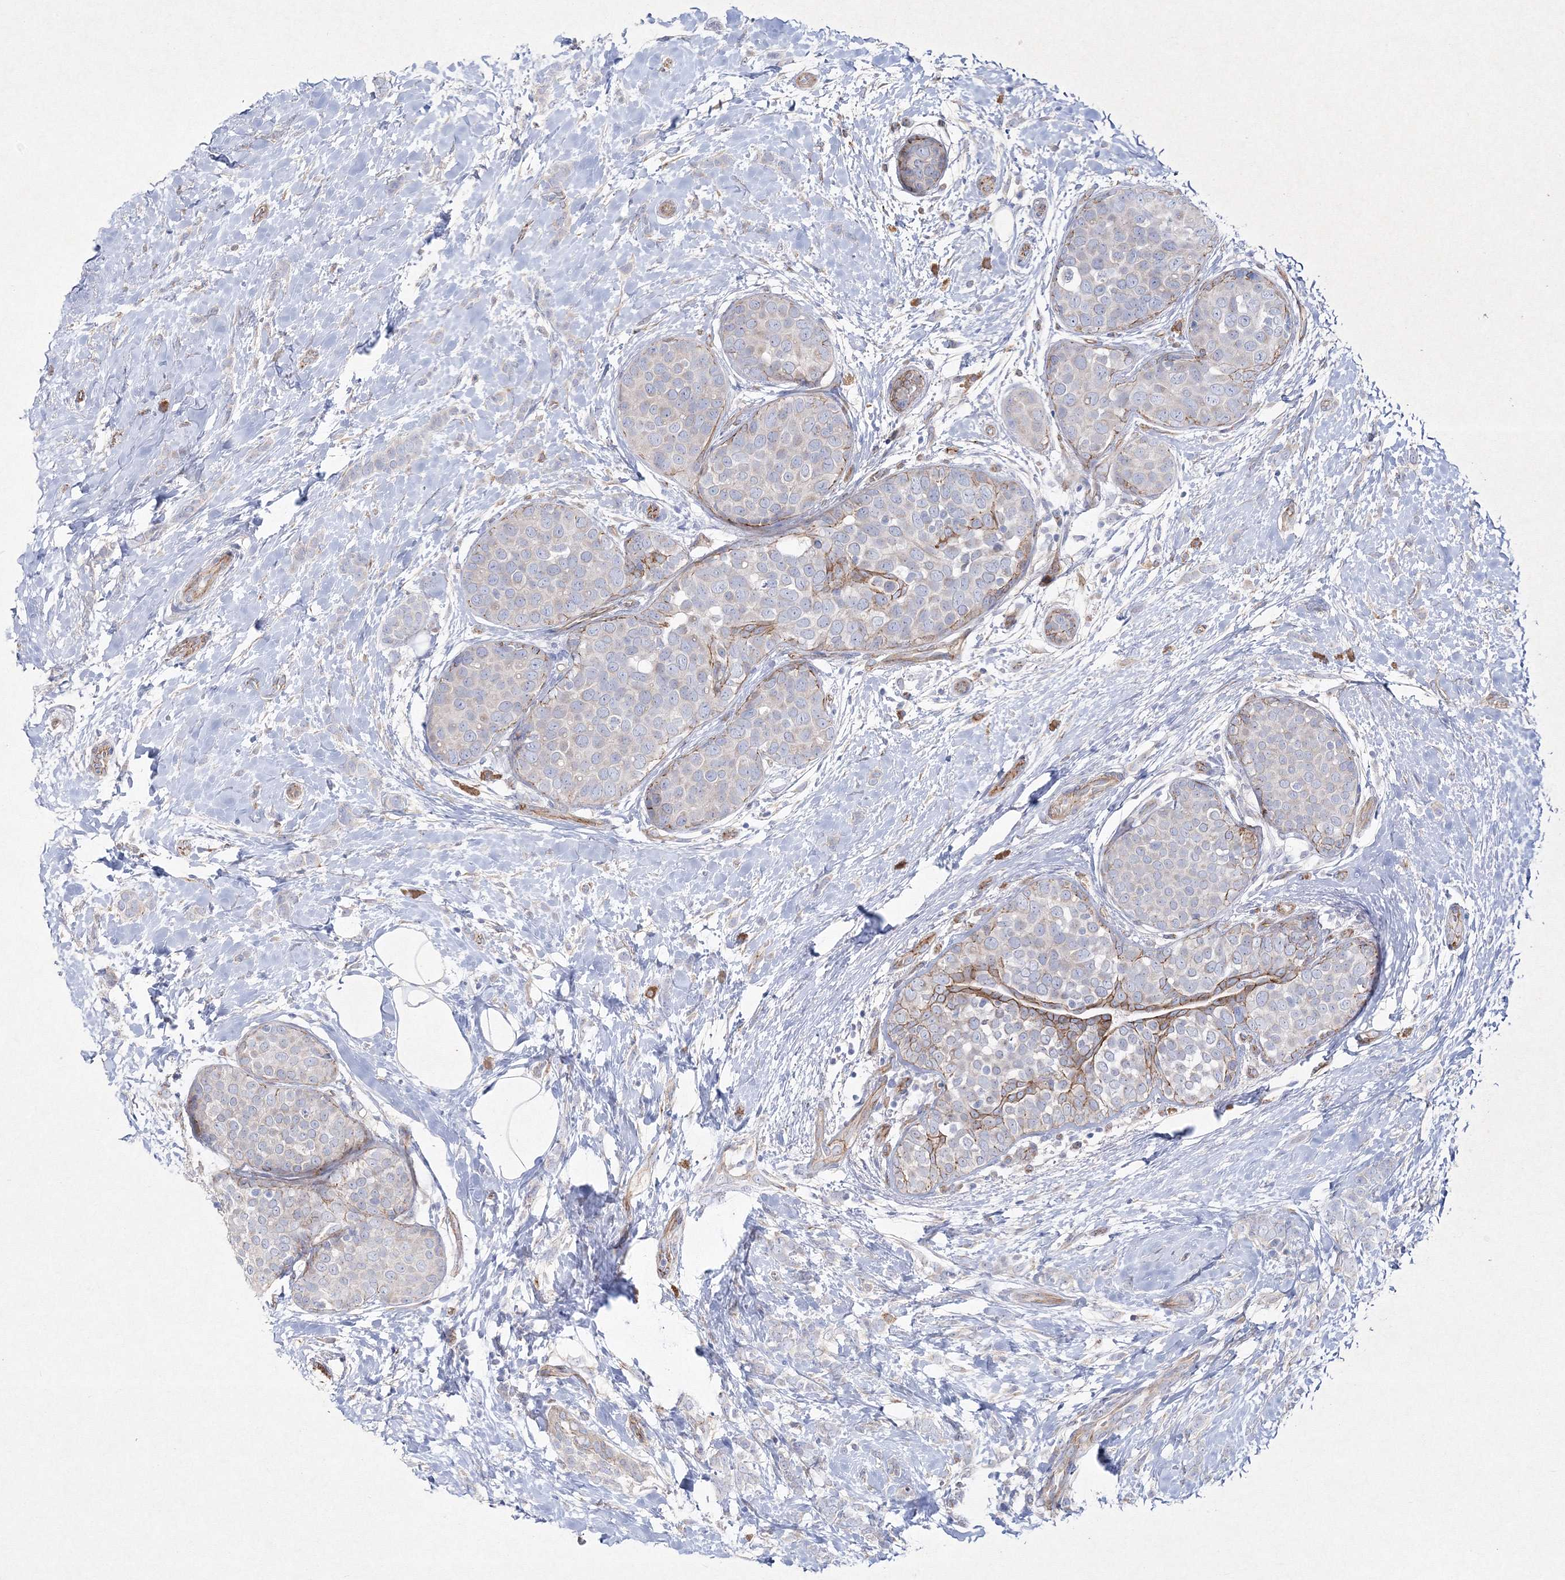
{"staining": {"intensity": "negative", "quantity": "none", "location": "none"}, "tissue": "breast cancer", "cell_type": "Tumor cells", "image_type": "cancer", "snomed": [{"axis": "morphology", "description": "Lobular carcinoma, in situ"}, {"axis": "morphology", "description": "Lobular carcinoma"}, {"axis": "topography", "description": "Breast"}], "caption": "Breast lobular carcinoma was stained to show a protein in brown. There is no significant staining in tumor cells.", "gene": "NAA40", "patient": {"sex": "female", "age": 41}}